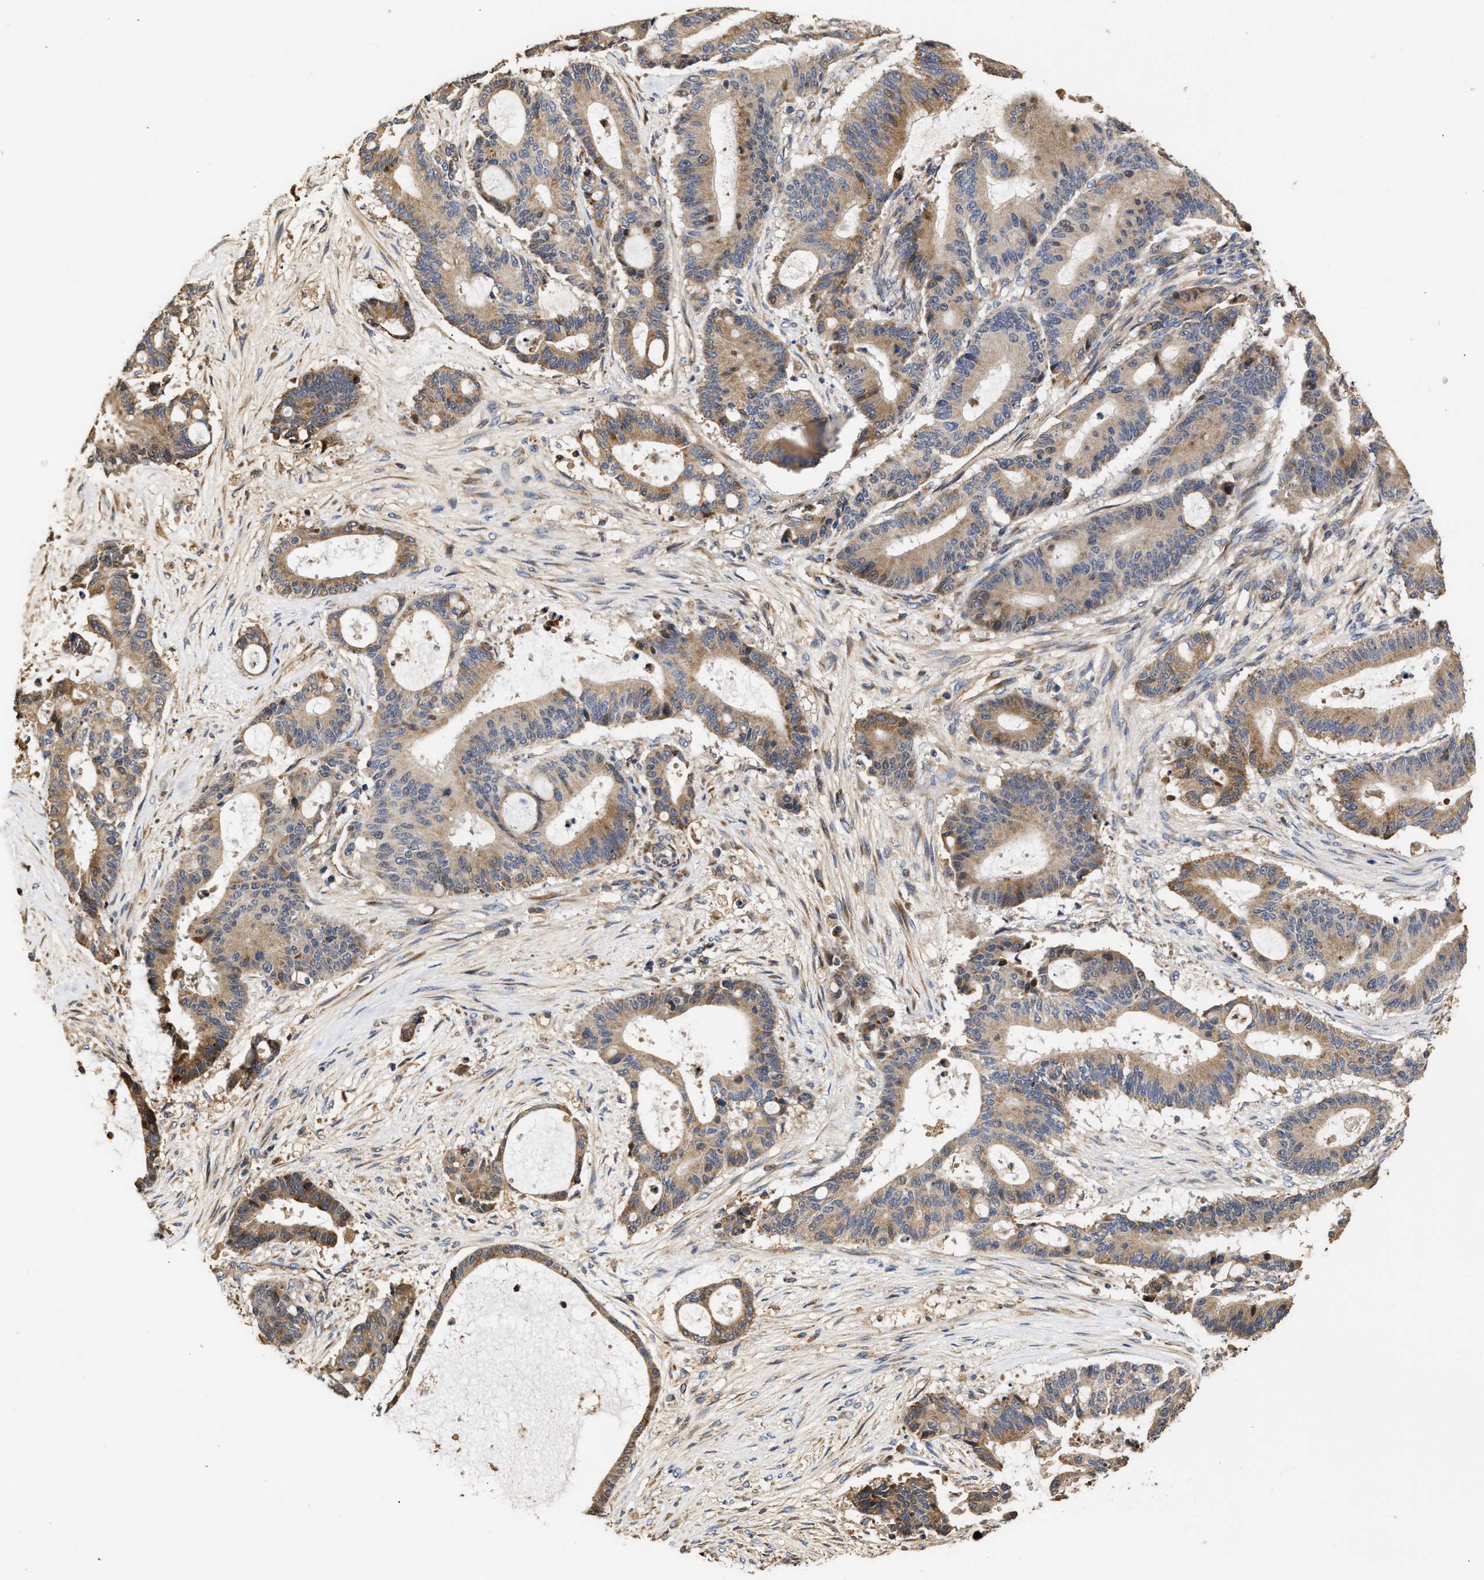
{"staining": {"intensity": "moderate", "quantity": "25%-75%", "location": "cytoplasmic/membranous"}, "tissue": "liver cancer", "cell_type": "Tumor cells", "image_type": "cancer", "snomed": [{"axis": "morphology", "description": "Cholangiocarcinoma"}, {"axis": "topography", "description": "Liver"}], "caption": "Tumor cells demonstrate medium levels of moderate cytoplasmic/membranous positivity in about 25%-75% of cells in human cholangiocarcinoma (liver).", "gene": "GOSR1", "patient": {"sex": "female", "age": 73}}